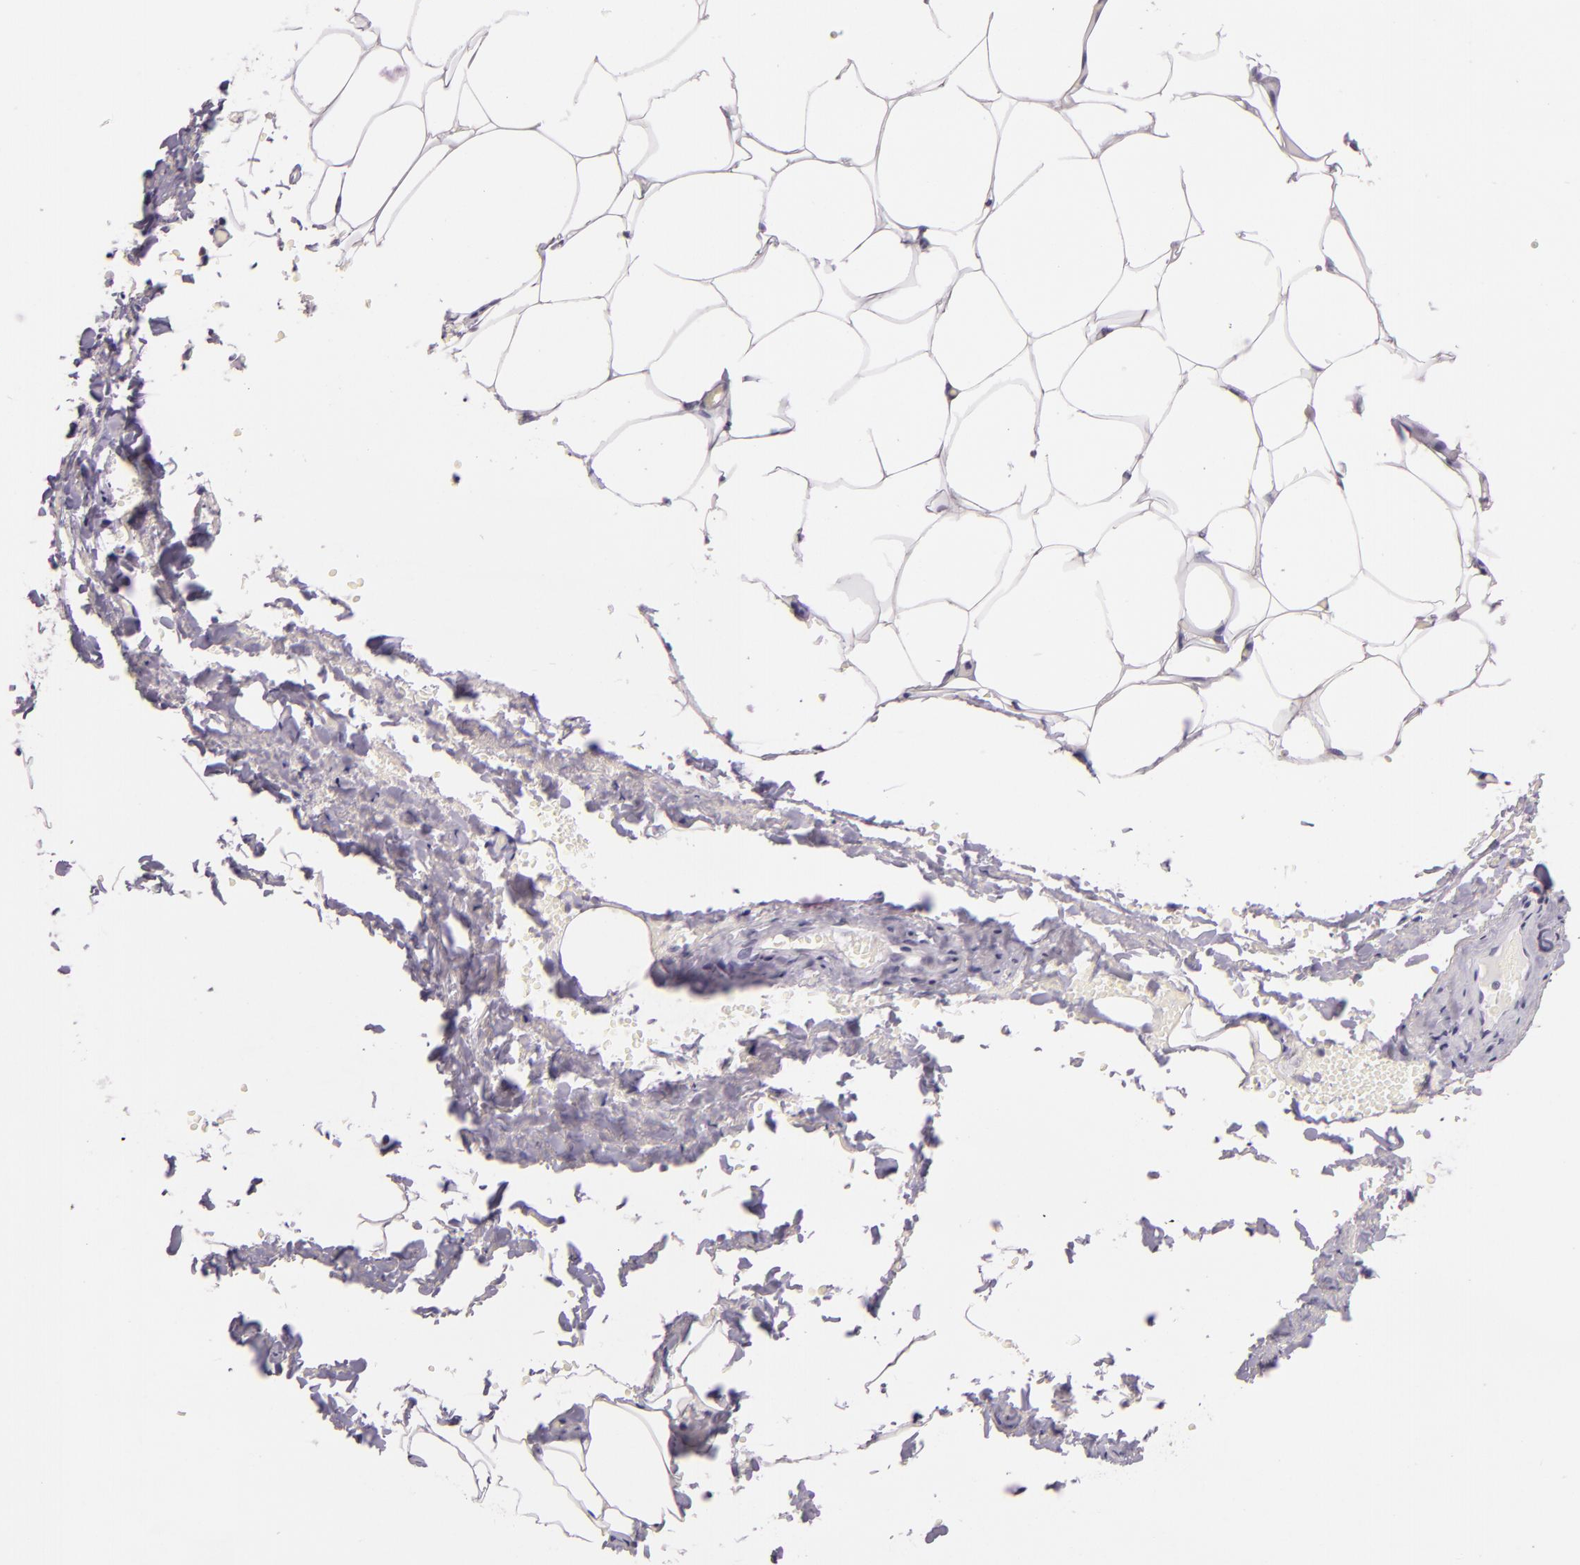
{"staining": {"intensity": "negative", "quantity": "none", "location": "none"}, "tissue": "adipose tissue", "cell_type": "Adipocytes", "image_type": "normal", "snomed": [{"axis": "morphology", "description": "Normal tissue, NOS"}, {"axis": "topography", "description": "Soft tissue"}, {"axis": "topography", "description": "Peripheral nerve tissue"}], "caption": "Immunohistochemistry histopathology image of benign human adipose tissue stained for a protein (brown), which exhibits no positivity in adipocytes. The staining was performed using DAB to visualize the protein expression in brown, while the nuclei were stained in blue with hematoxylin (Magnification: 20x).", "gene": "HSPA8", "patient": {"sex": "female", "age": 68}}